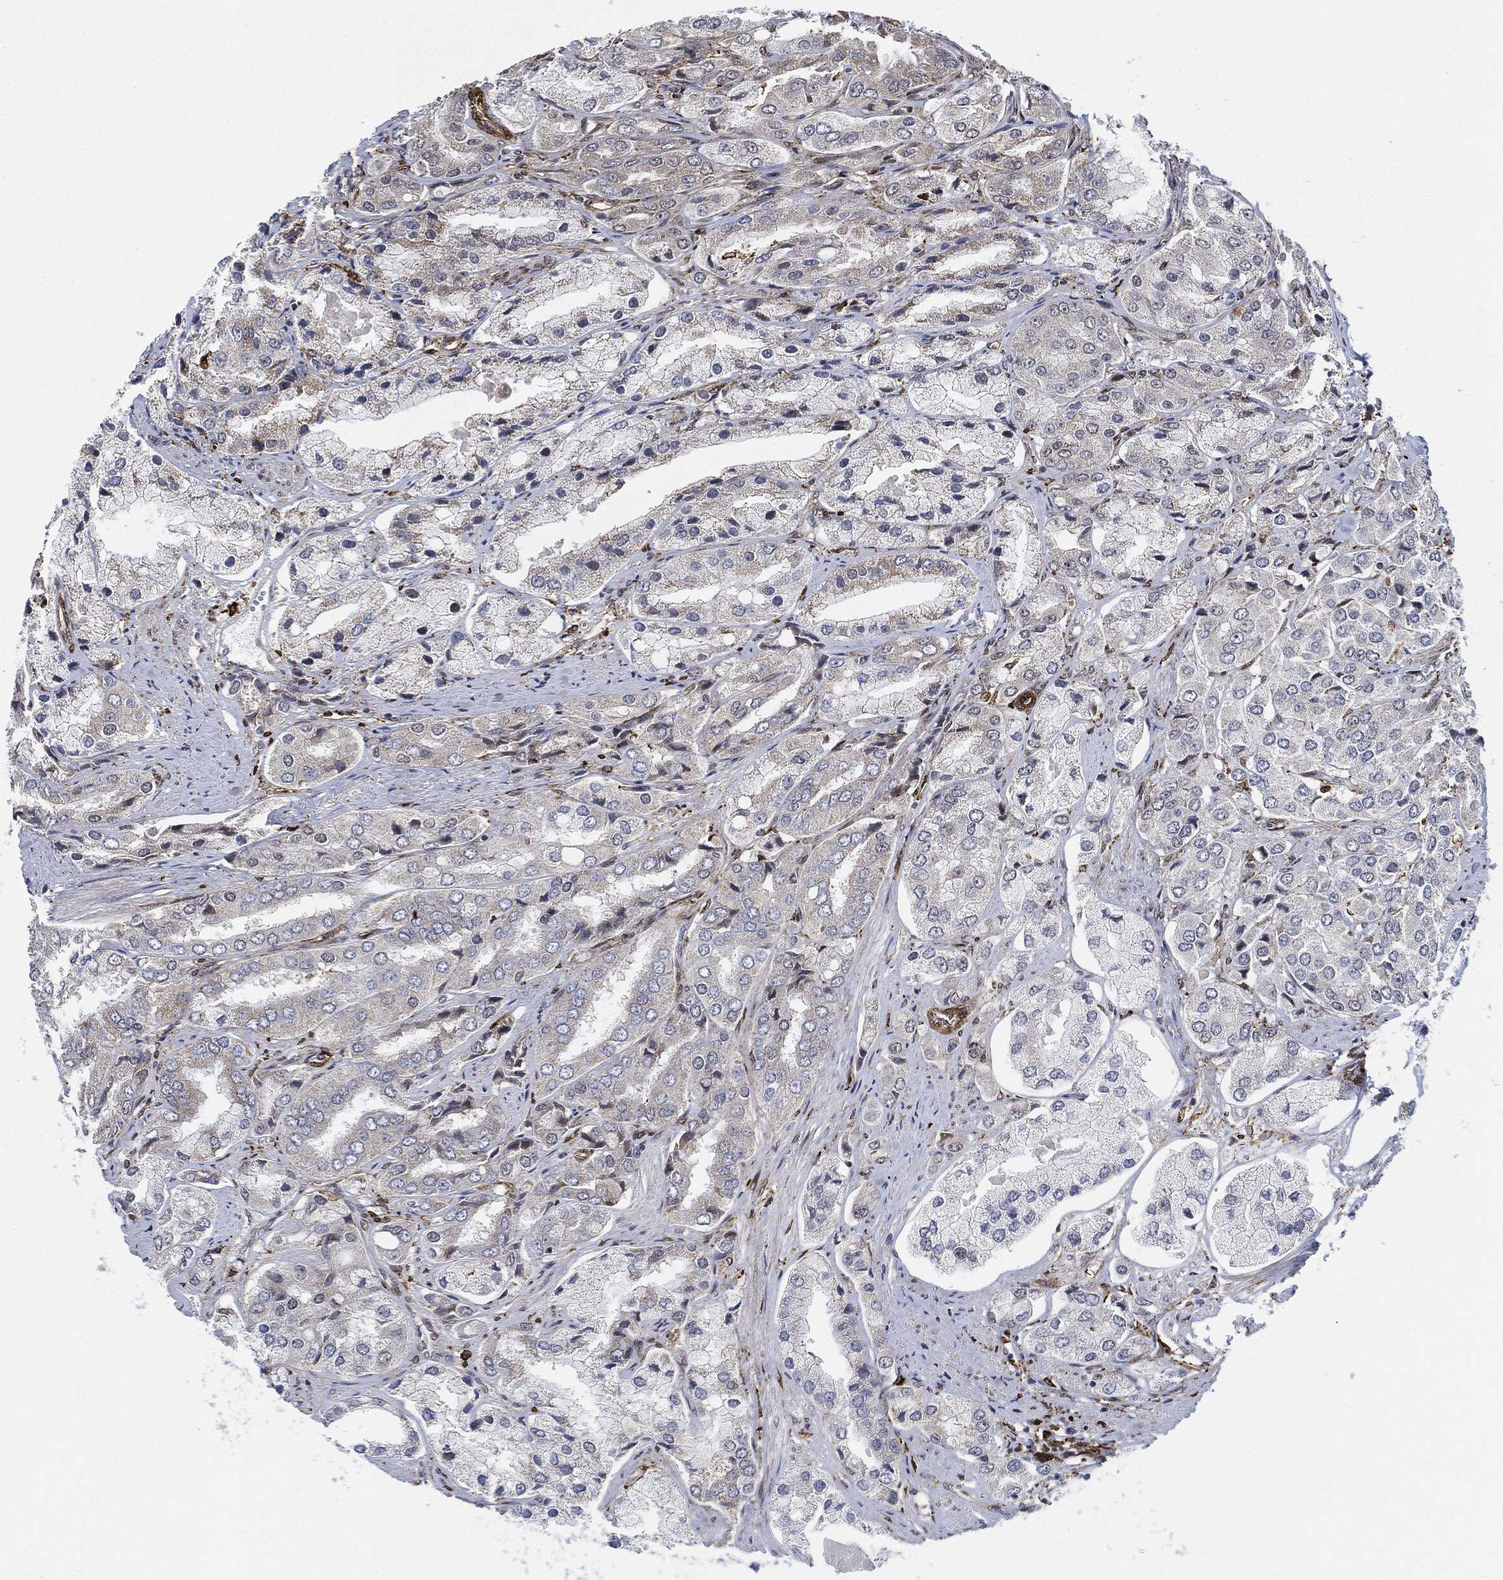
{"staining": {"intensity": "weak", "quantity": "<25%", "location": "cytoplasmic/membranous"}, "tissue": "prostate cancer", "cell_type": "Tumor cells", "image_type": "cancer", "snomed": [{"axis": "morphology", "description": "Adenocarcinoma, Low grade"}, {"axis": "topography", "description": "Prostate"}], "caption": "Immunohistochemistry (IHC) micrograph of neoplastic tissue: human prostate cancer stained with DAB (3,3'-diaminobenzidine) demonstrates no significant protein positivity in tumor cells. (DAB (3,3'-diaminobenzidine) immunohistochemistry (IHC), high magnification).", "gene": "NANOS3", "patient": {"sex": "male", "age": 69}}